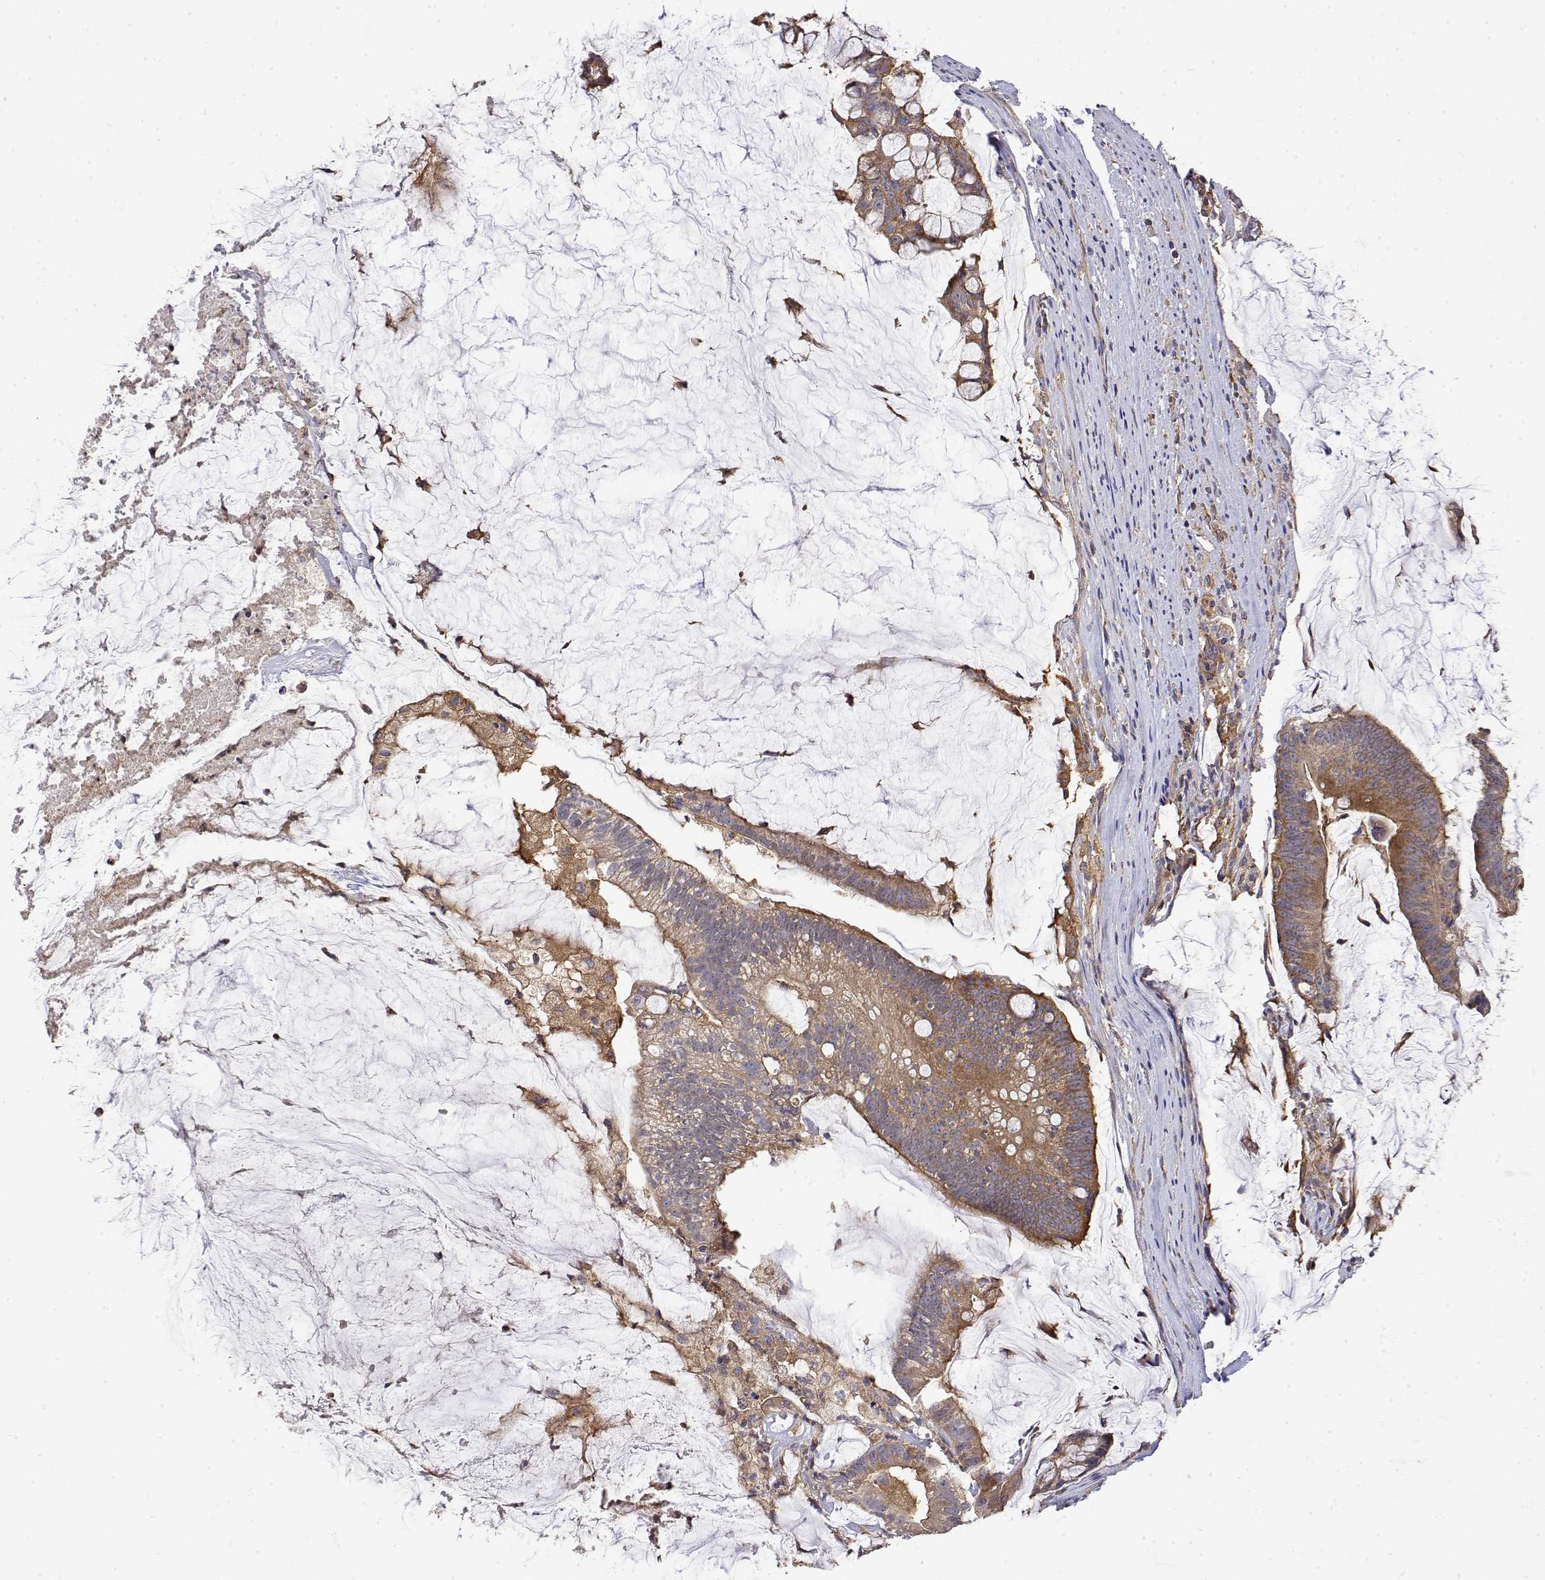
{"staining": {"intensity": "moderate", "quantity": ">75%", "location": "cytoplasmic/membranous"}, "tissue": "colorectal cancer", "cell_type": "Tumor cells", "image_type": "cancer", "snomed": [{"axis": "morphology", "description": "Adenocarcinoma, NOS"}, {"axis": "topography", "description": "Colon"}], "caption": "High-power microscopy captured an IHC photomicrograph of colorectal adenocarcinoma, revealing moderate cytoplasmic/membranous staining in about >75% of tumor cells. (DAB (3,3'-diaminobenzidine) = brown stain, brightfield microscopy at high magnification).", "gene": "PACSIN2", "patient": {"sex": "male", "age": 62}}